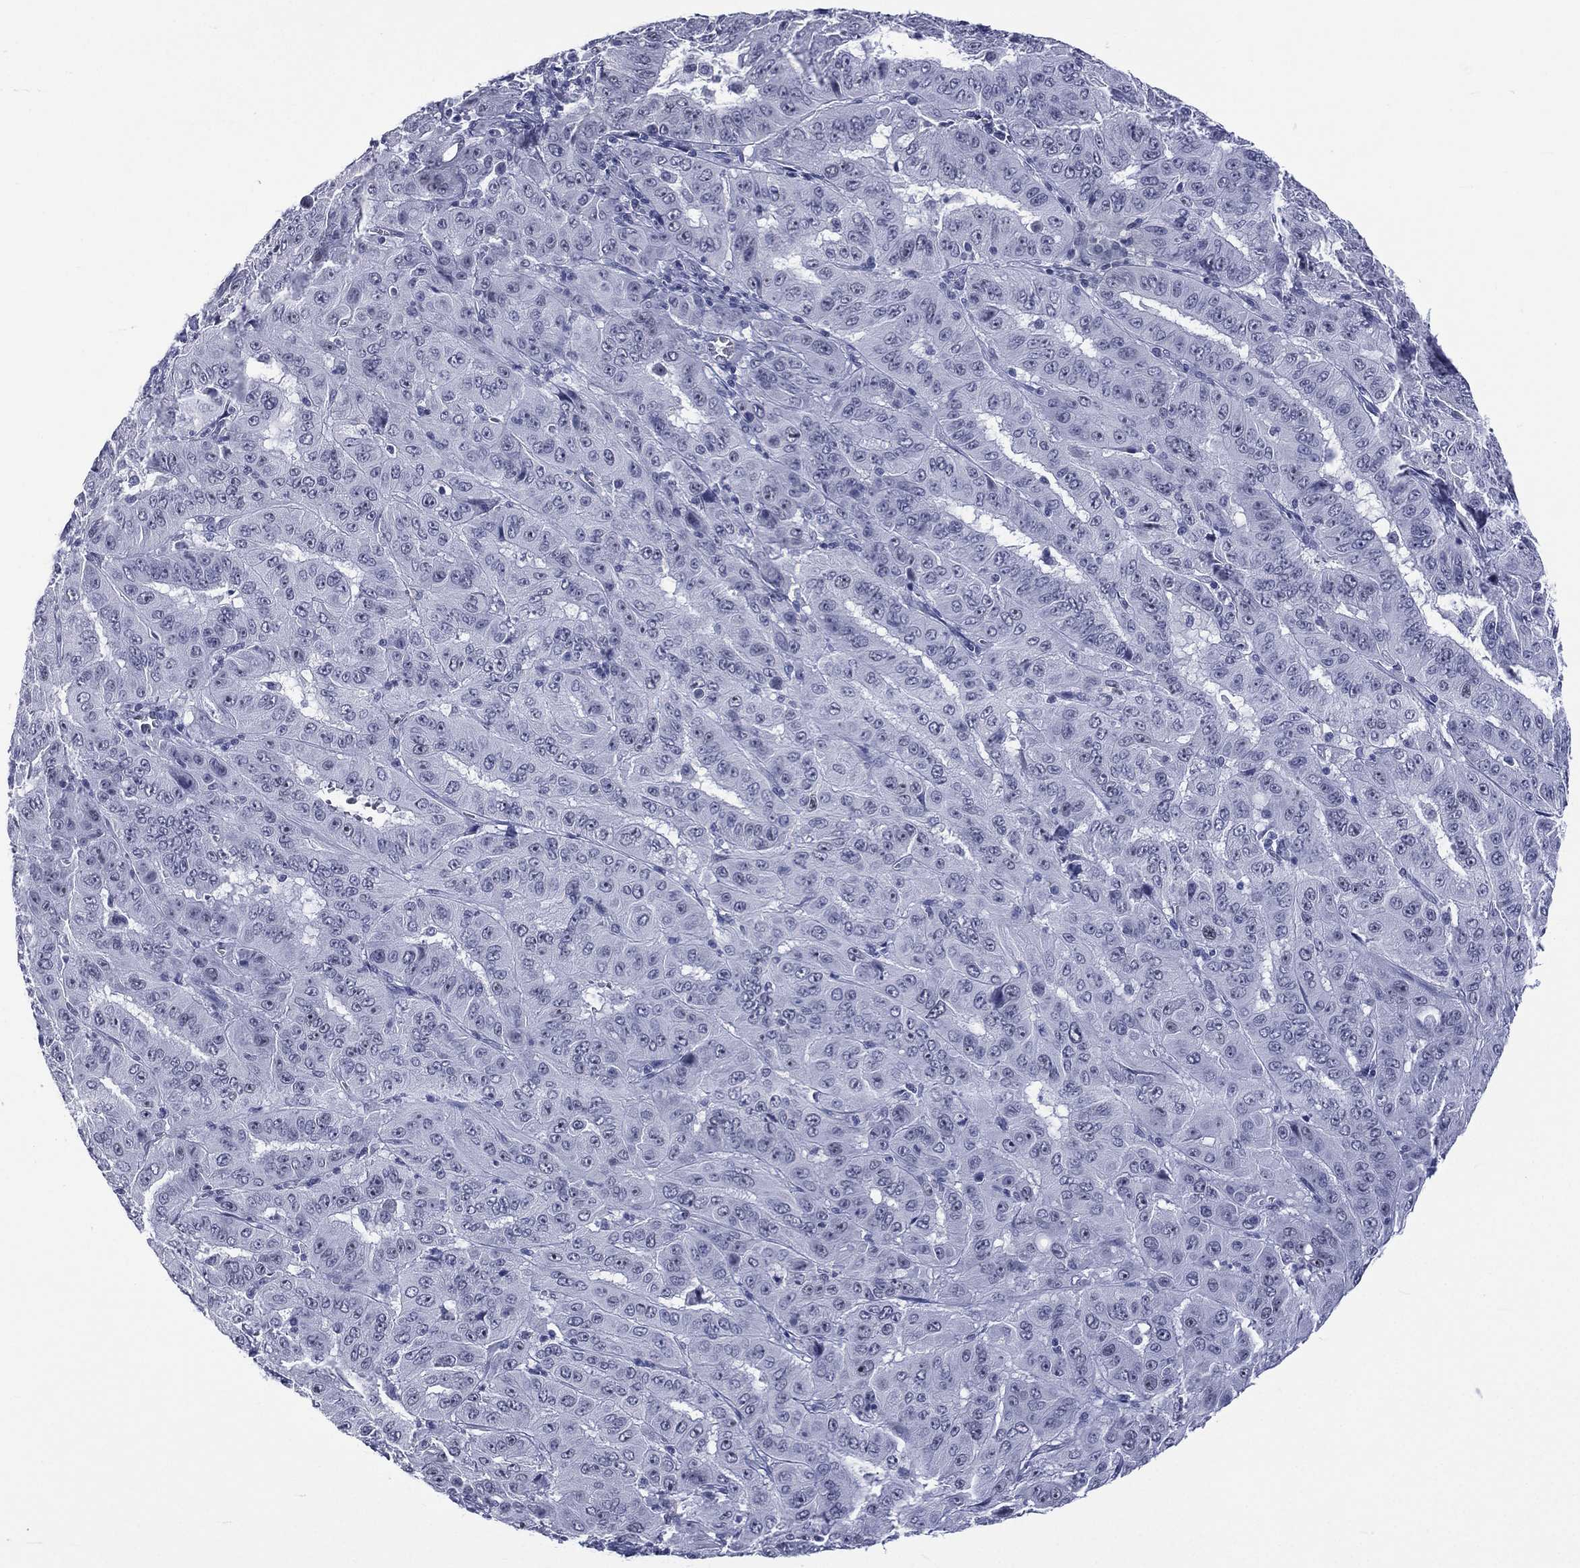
{"staining": {"intensity": "negative", "quantity": "none", "location": "none"}, "tissue": "pancreatic cancer", "cell_type": "Tumor cells", "image_type": "cancer", "snomed": [{"axis": "morphology", "description": "Adenocarcinoma, NOS"}, {"axis": "topography", "description": "Pancreas"}], "caption": "High power microscopy micrograph of an IHC photomicrograph of pancreatic adenocarcinoma, revealing no significant staining in tumor cells. (DAB (3,3'-diaminobenzidine) immunohistochemistry with hematoxylin counter stain).", "gene": "SSX1", "patient": {"sex": "male", "age": 63}}